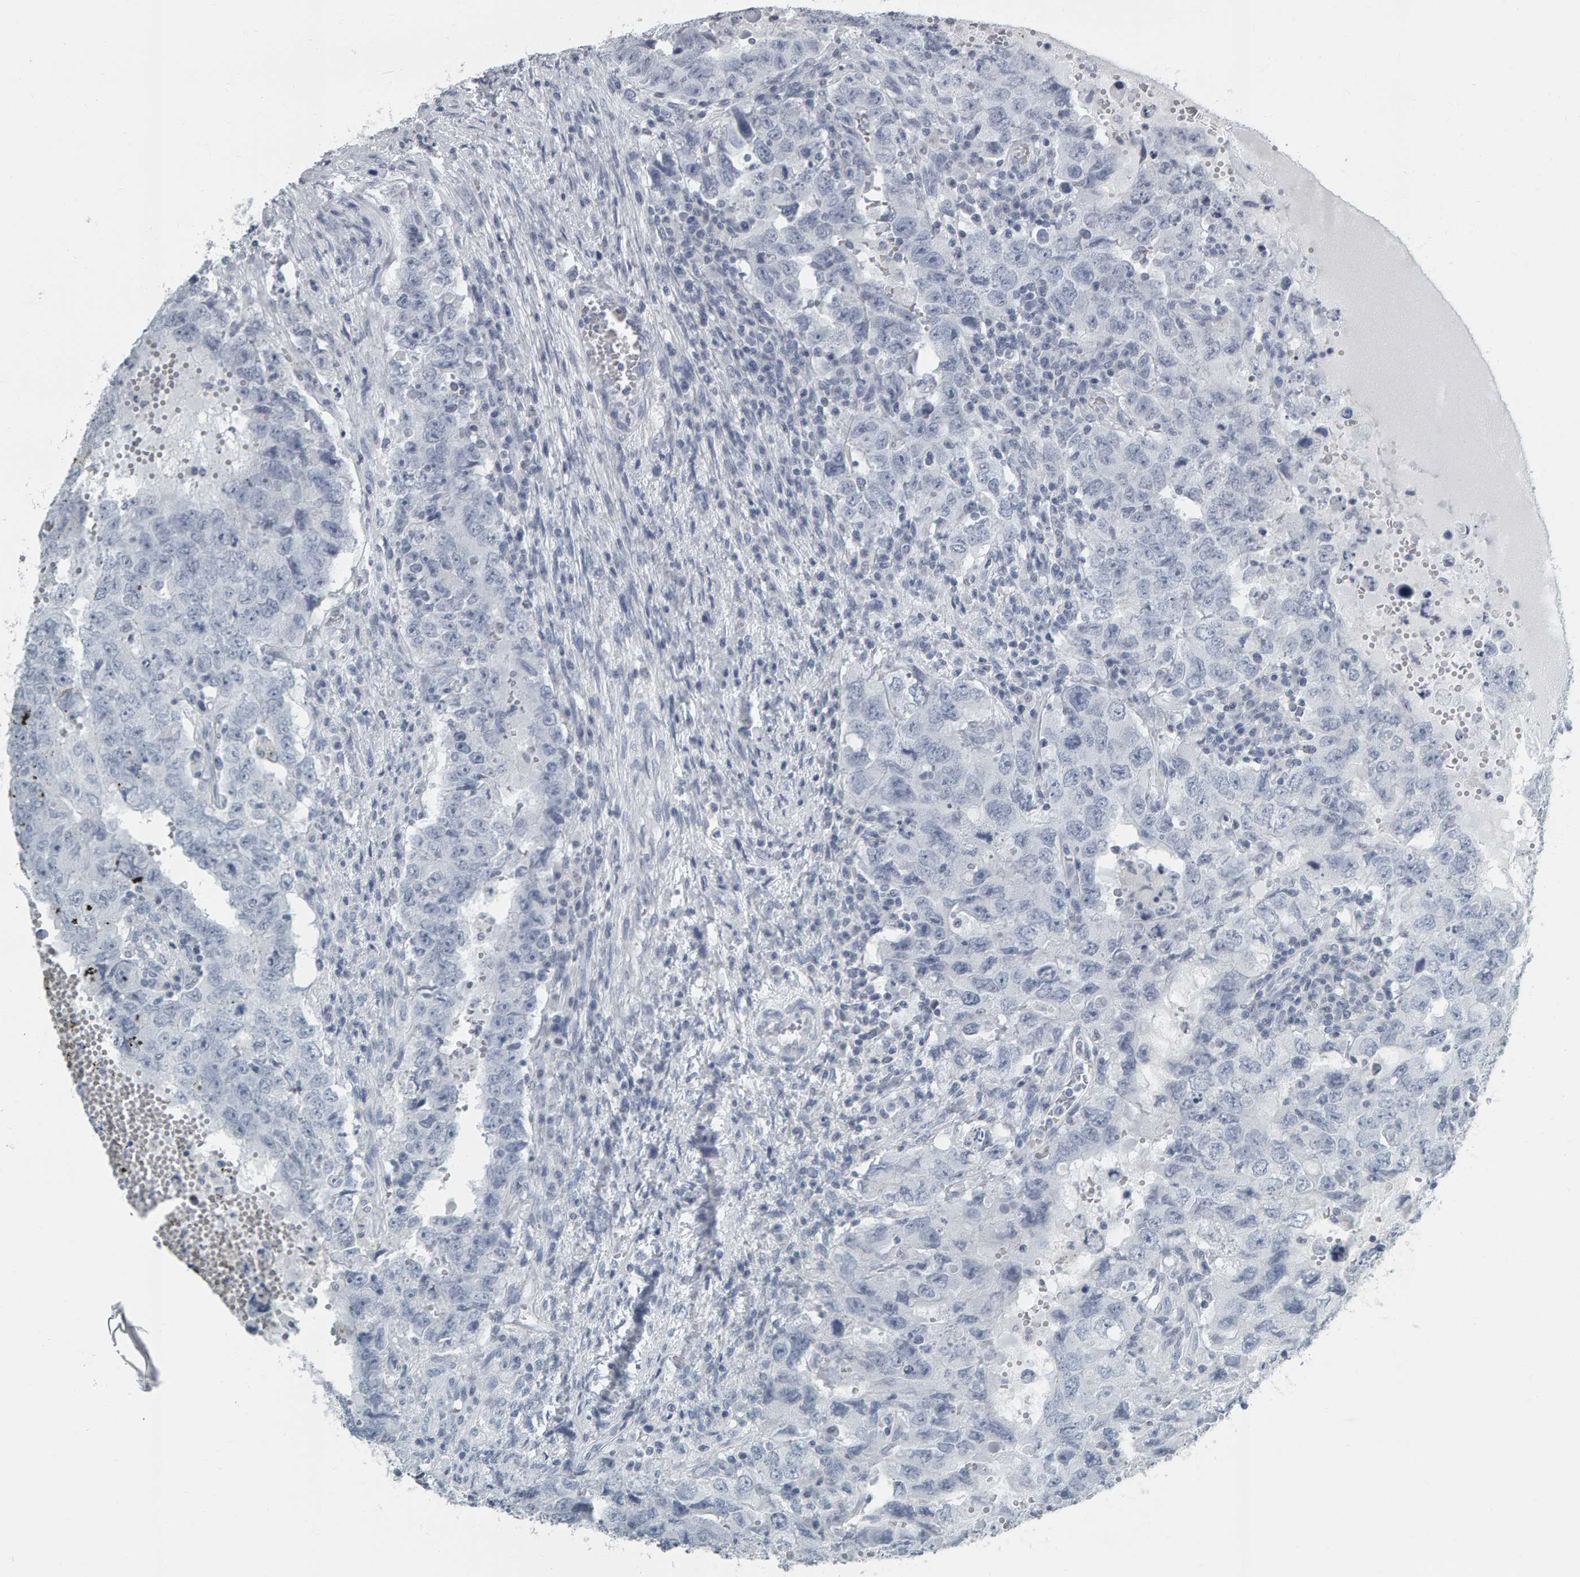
{"staining": {"intensity": "negative", "quantity": "none", "location": "none"}, "tissue": "testis cancer", "cell_type": "Tumor cells", "image_type": "cancer", "snomed": [{"axis": "morphology", "description": "Carcinoma, Embryonal, NOS"}, {"axis": "topography", "description": "Testis"}], "caption": "IHC image of neoplastic tissue: human testis cancer (embryonal carcinoma) stained with DAB (3,3'-diaminobenzidine) shows no significant protein expression in tumor cells.", "gene": "PYY", "patient": {"sex": "male", "age": 26}}